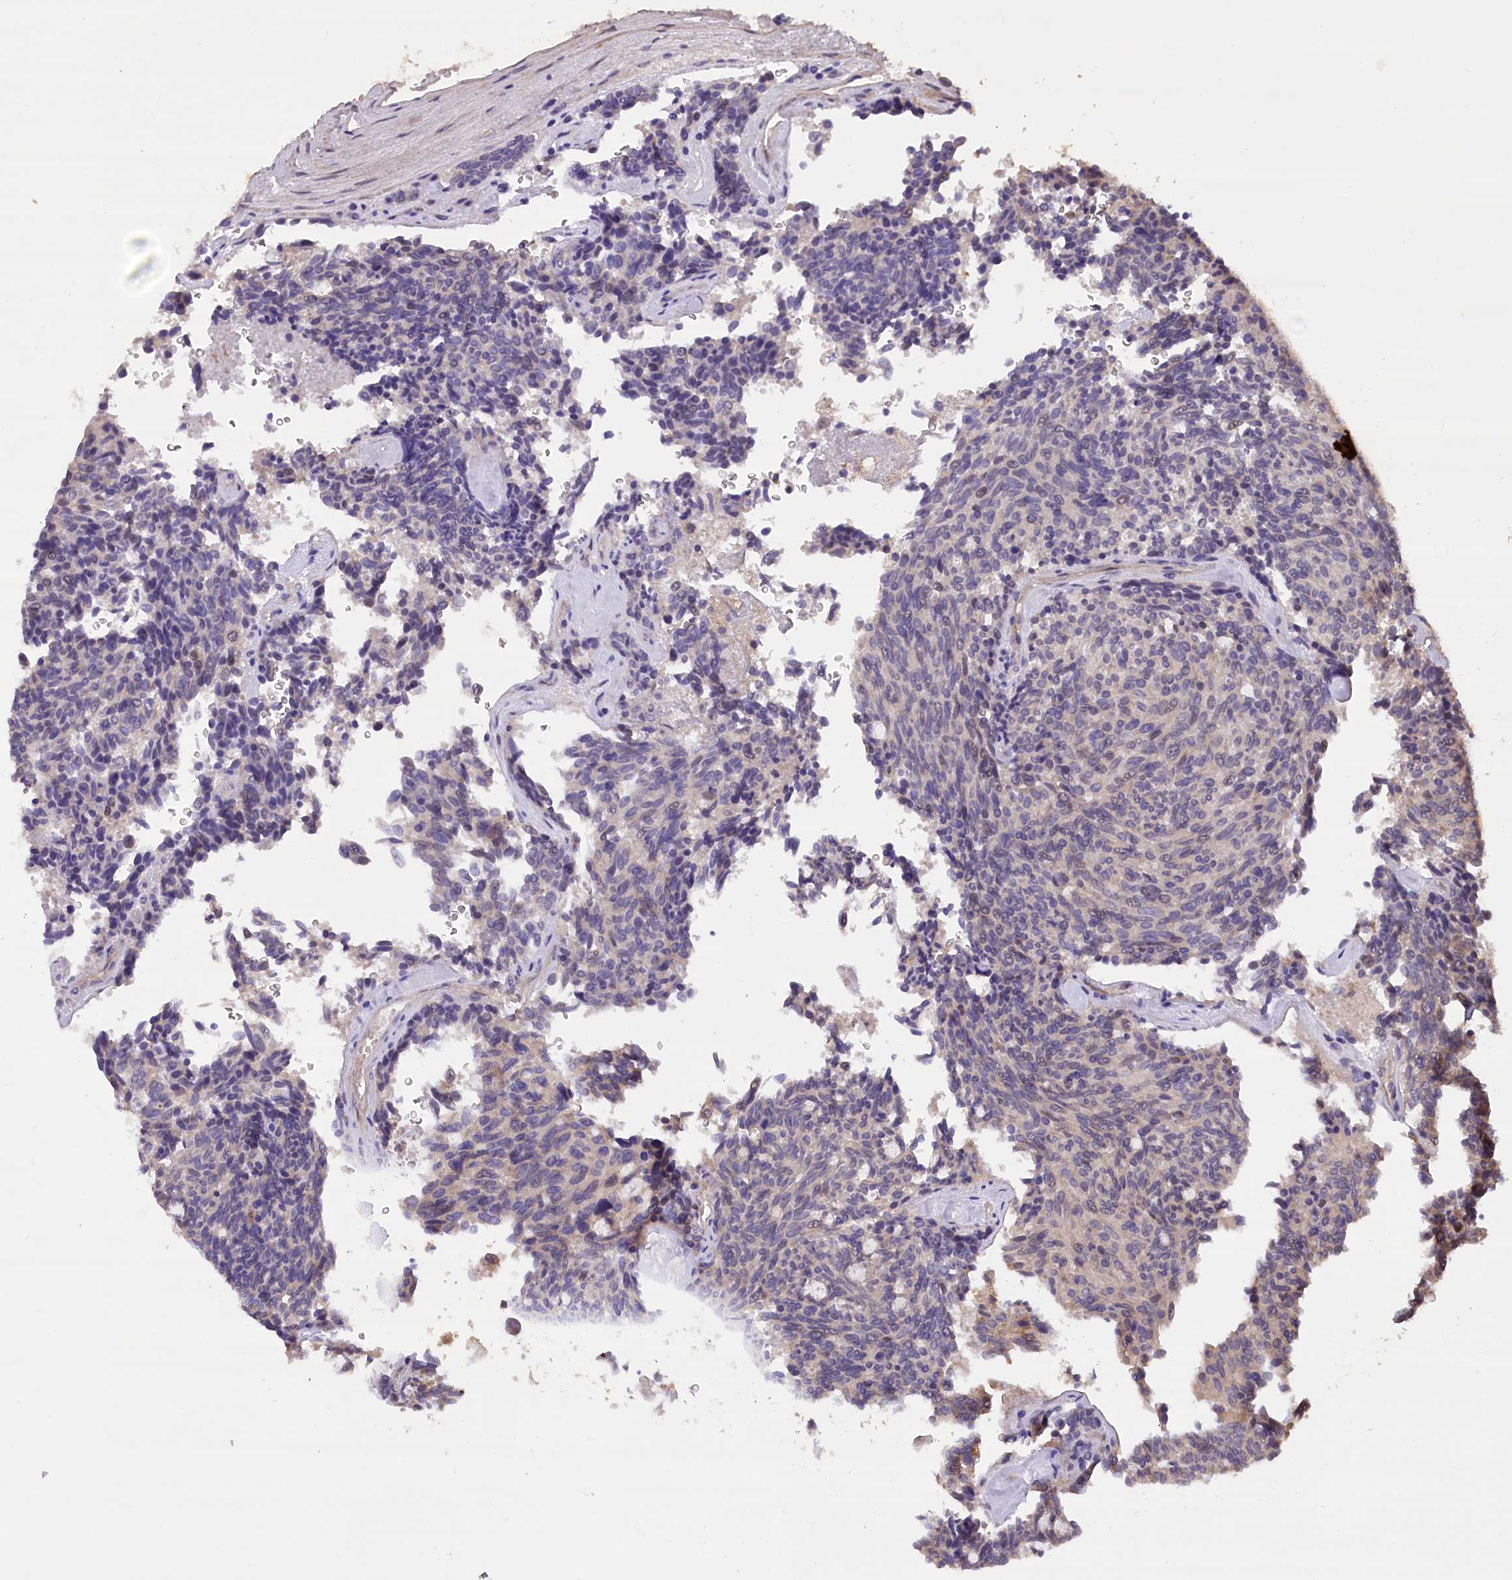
{"staining": {"intensity": "negative", "quantity": "none", "location": "none"}, "tissue": "carcinoid", "cell_type": "Tumor cells", "image_type": "cancer", "snomed": [{"axis": "morphology", "description": "Carcinoid, malignant, NOS"}, {"axis": "topography", "description": "Pancreas"}], "caption": "The immunohistochemistry micrograph has no significant staining in tumor cells of carcinoid tissue.", "gene": "DPP3", "patient": {"sex": "female", "age": 54}}